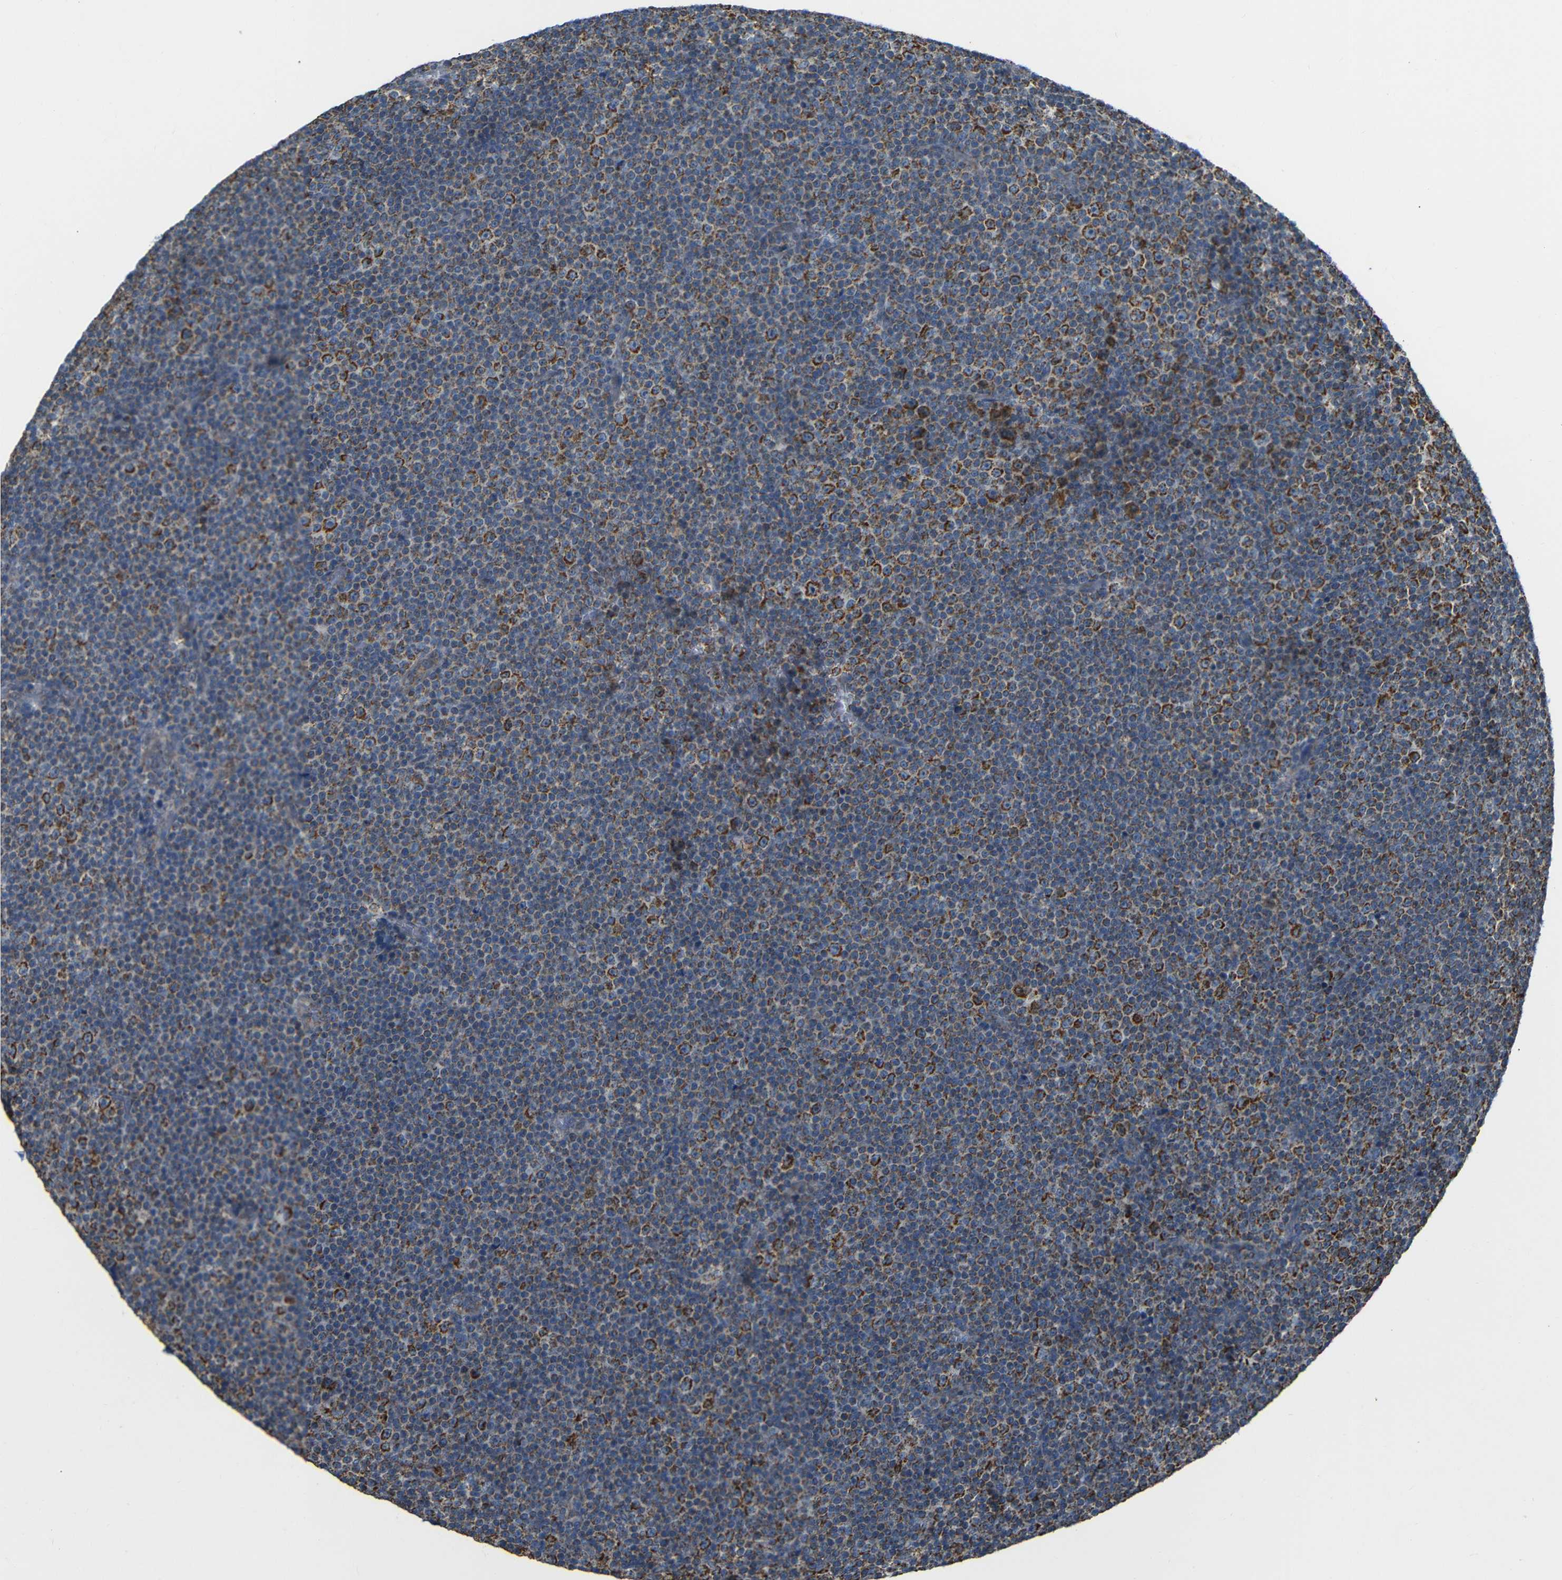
{"staining": {"intensity": "moderate", "quantity": ">75%", "location": "cytoplasmic/membranous"}, "tissue": "lymphoma", "cell_type": "Tumor cells", "image_type": "cancer", "snomed": [{"axis": "morphology", "description": "Malignant lymphoma, non-Hodgkin's type, Low grade"}, {"axis": "topography", "description": "Lymph node"}], "caption": "Moderate cytoplasmic/membranous expression is appreciated in about >75% of tumor cells in lymphoma. (Brightfield microscopy of DAB IHC at high magnification).", "gene": "NR3C2", "patient": {"sex": "female", "age": 67}}